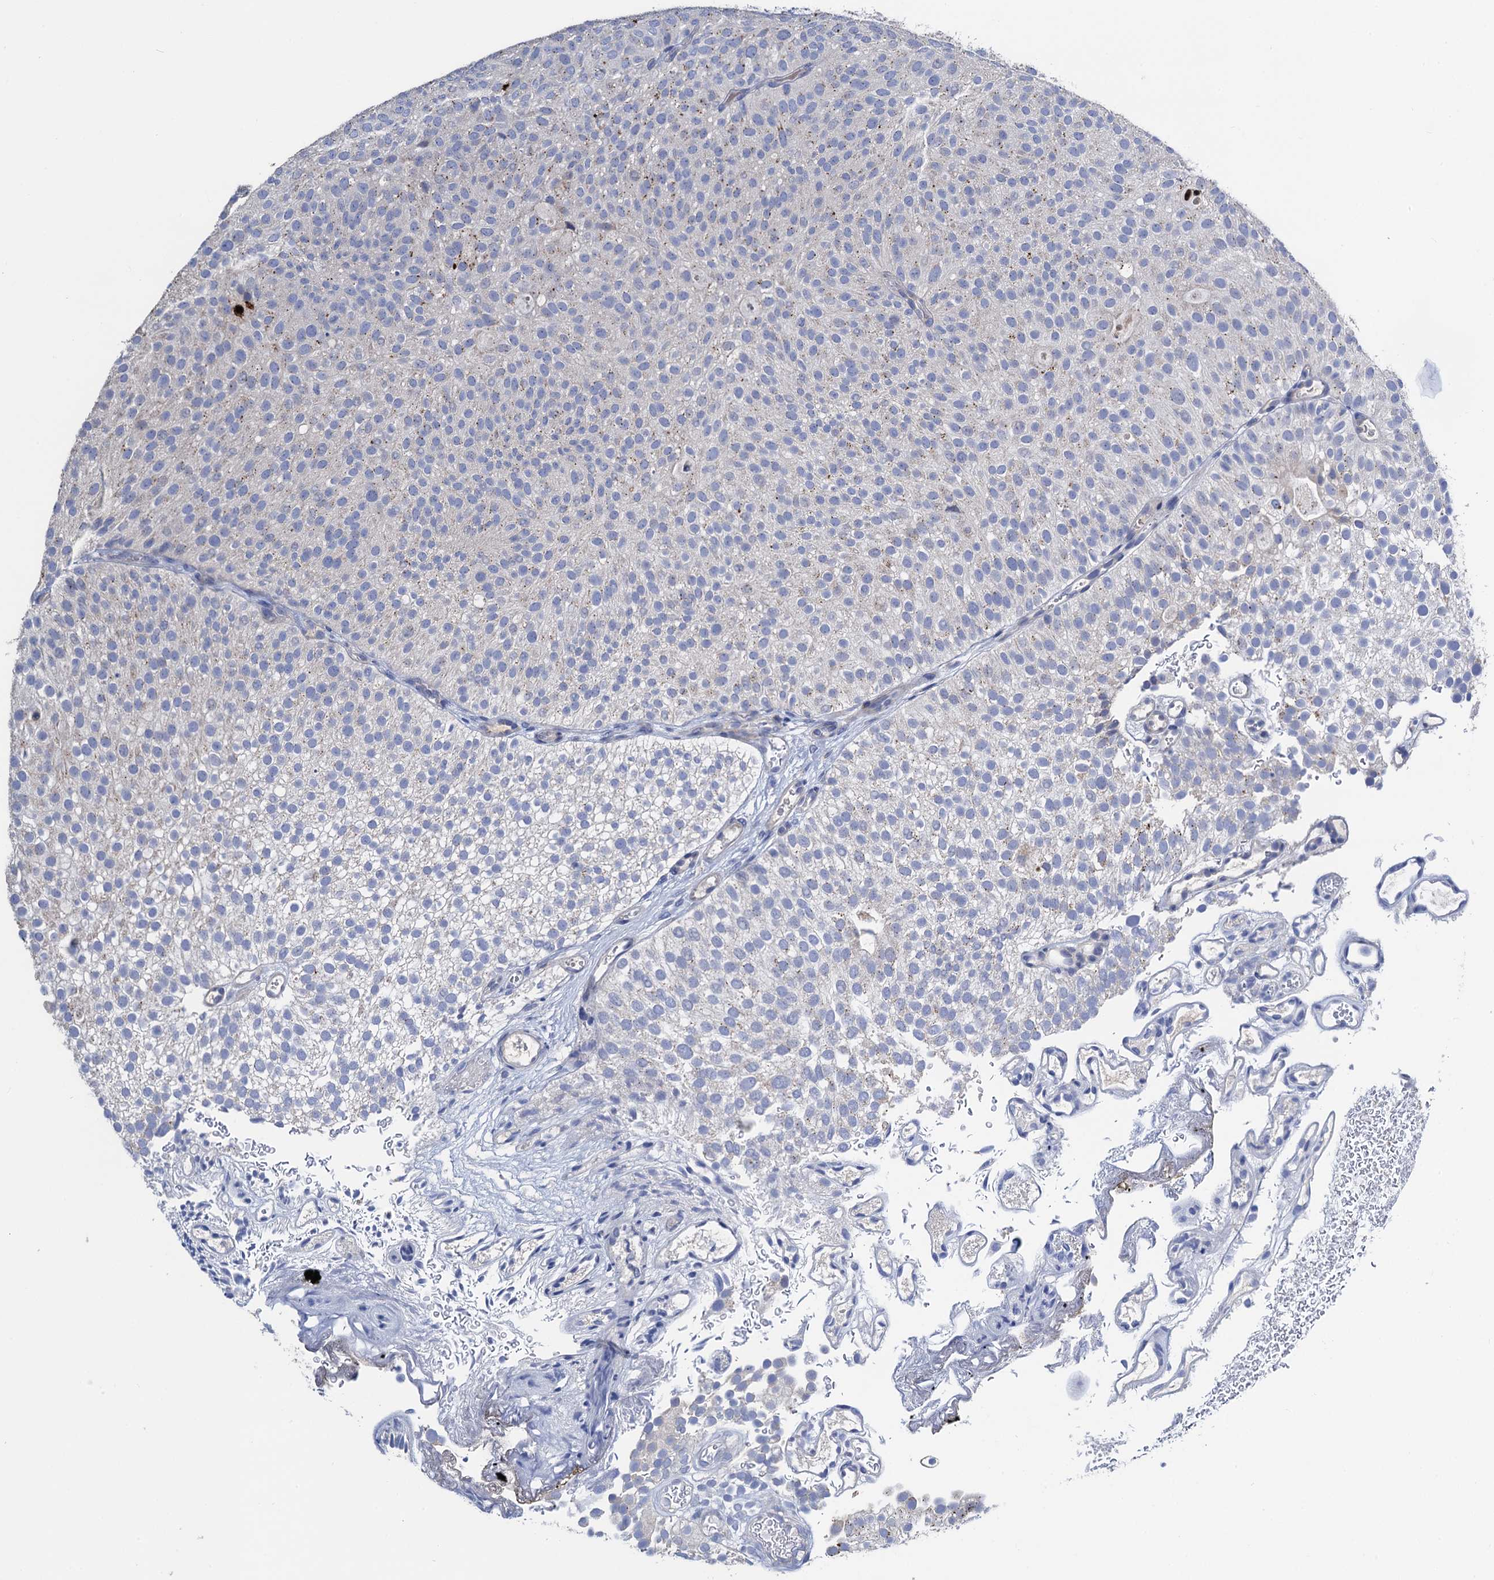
{"staining": {"intensity": "negative", "quantity": "none", "location": "none"}, "tissue": "urothelial cancer", "cell_type": "Tumor cells", "image_type": "cancer", "snomed": [{"axis": "morphology", "description": "Urothelial carcinoma, Low grade"}, {"axis": "topography", "description": "Urinary bladder"}], "caption": "Tumor cells are negative for protein expression in human low-grade urothelial carcinoma.", "gene": "FREM3", "patient": {"sex": "male", "age": 78}}